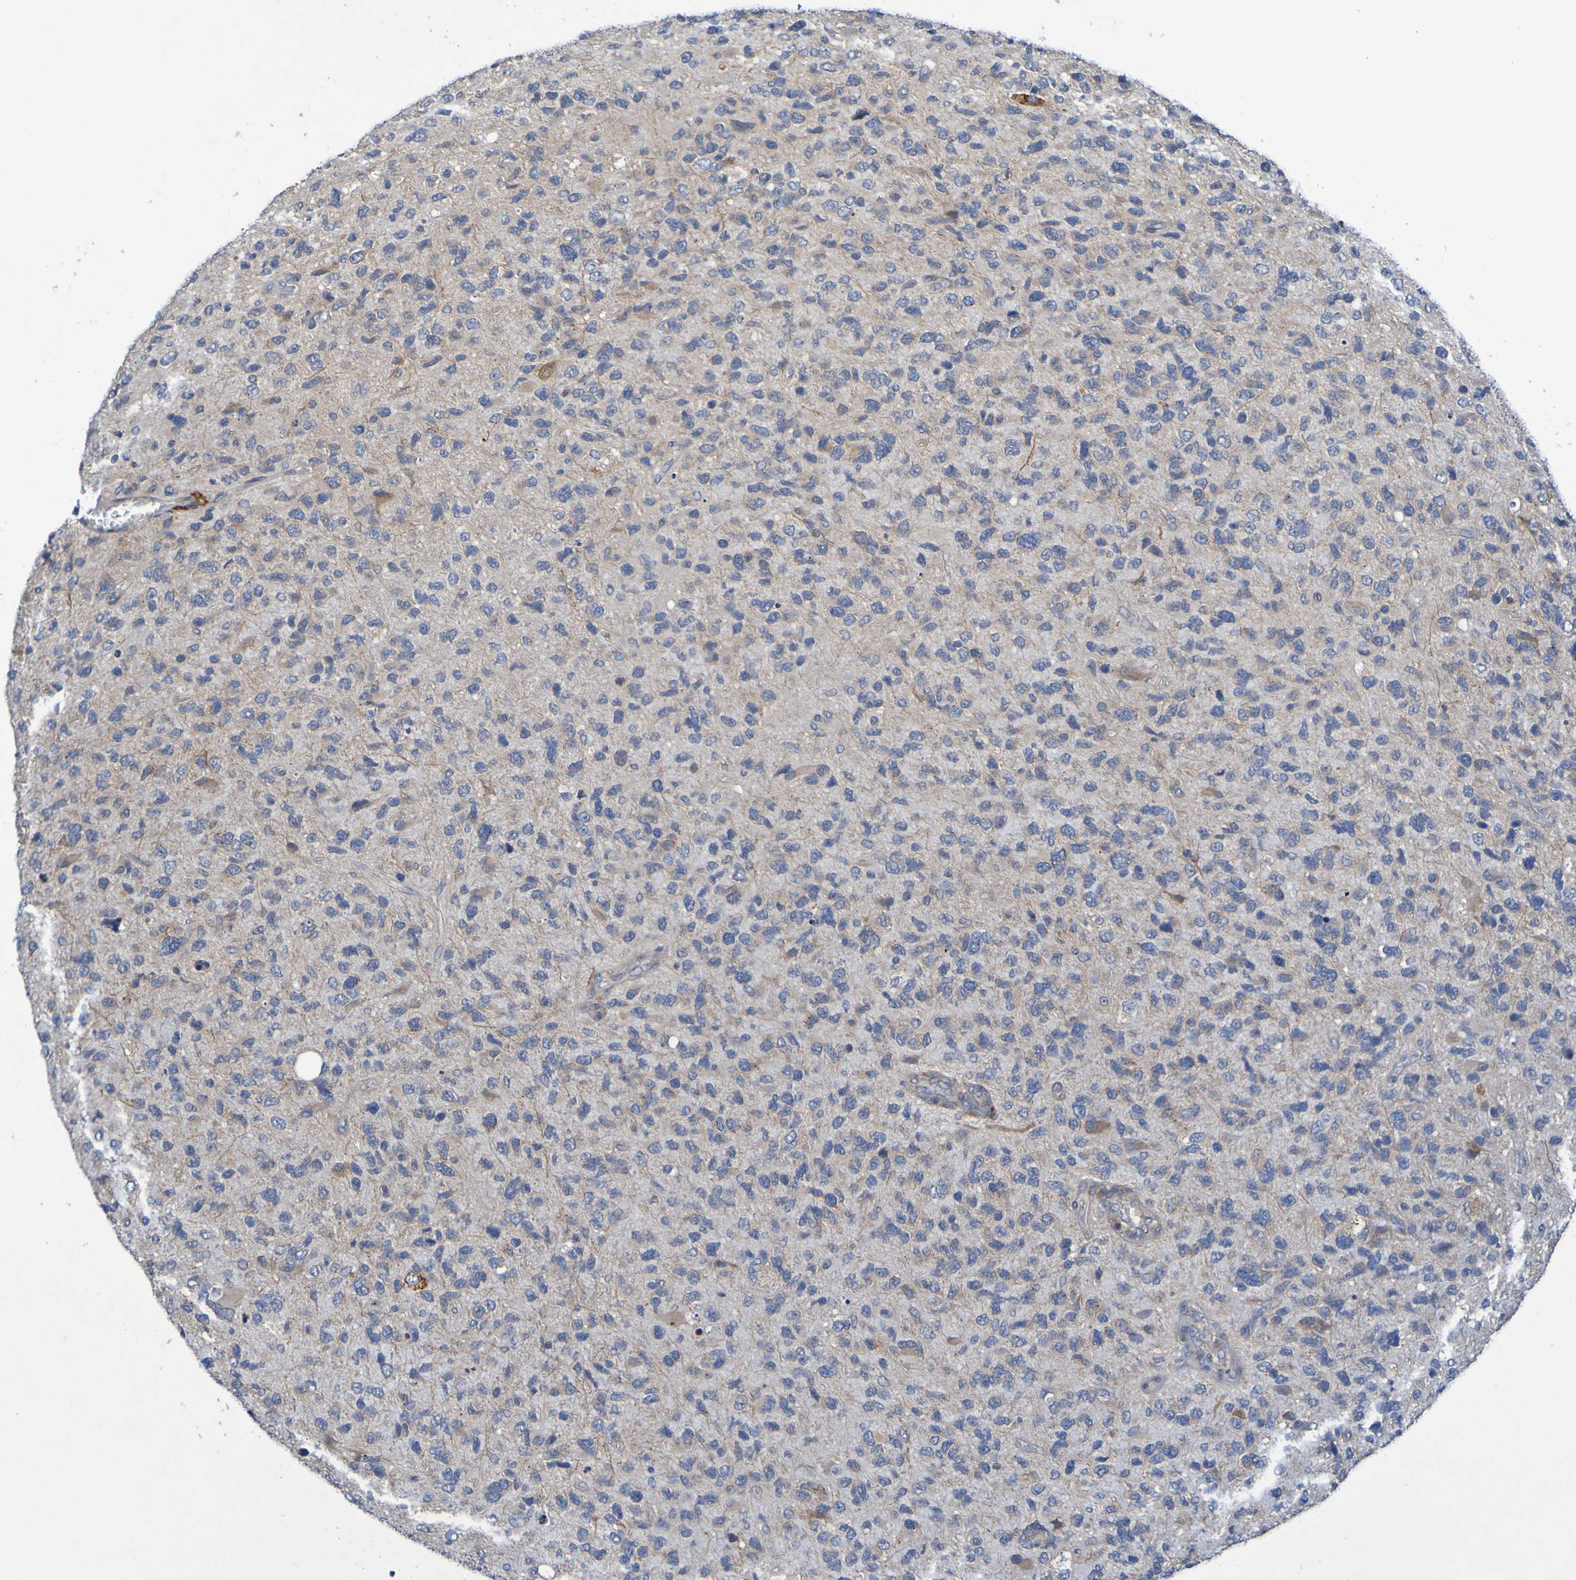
{"staining": {"intensity": "weak", "quantity": ">75%", "location": "cytoplasmic/membranous"}, "tissue": "glioma", "cell_type": "Tumor cells", "image_type": "cancer", "snomed": [{"axis": "morphology", "description": "Glioma, malignant, High grade"}, {"axis": "topography", "description": "Brain"}], "caption": "IHC of malignant glioma (high-grade) shows low levels of weak cytoplasmic/membranous positivity in about >75% of tumor cells. The protein is shown in brown color, while the nuclei are stained blue.", "gene": "SDK1", "patient": {"sex": "female", "age": 58}}